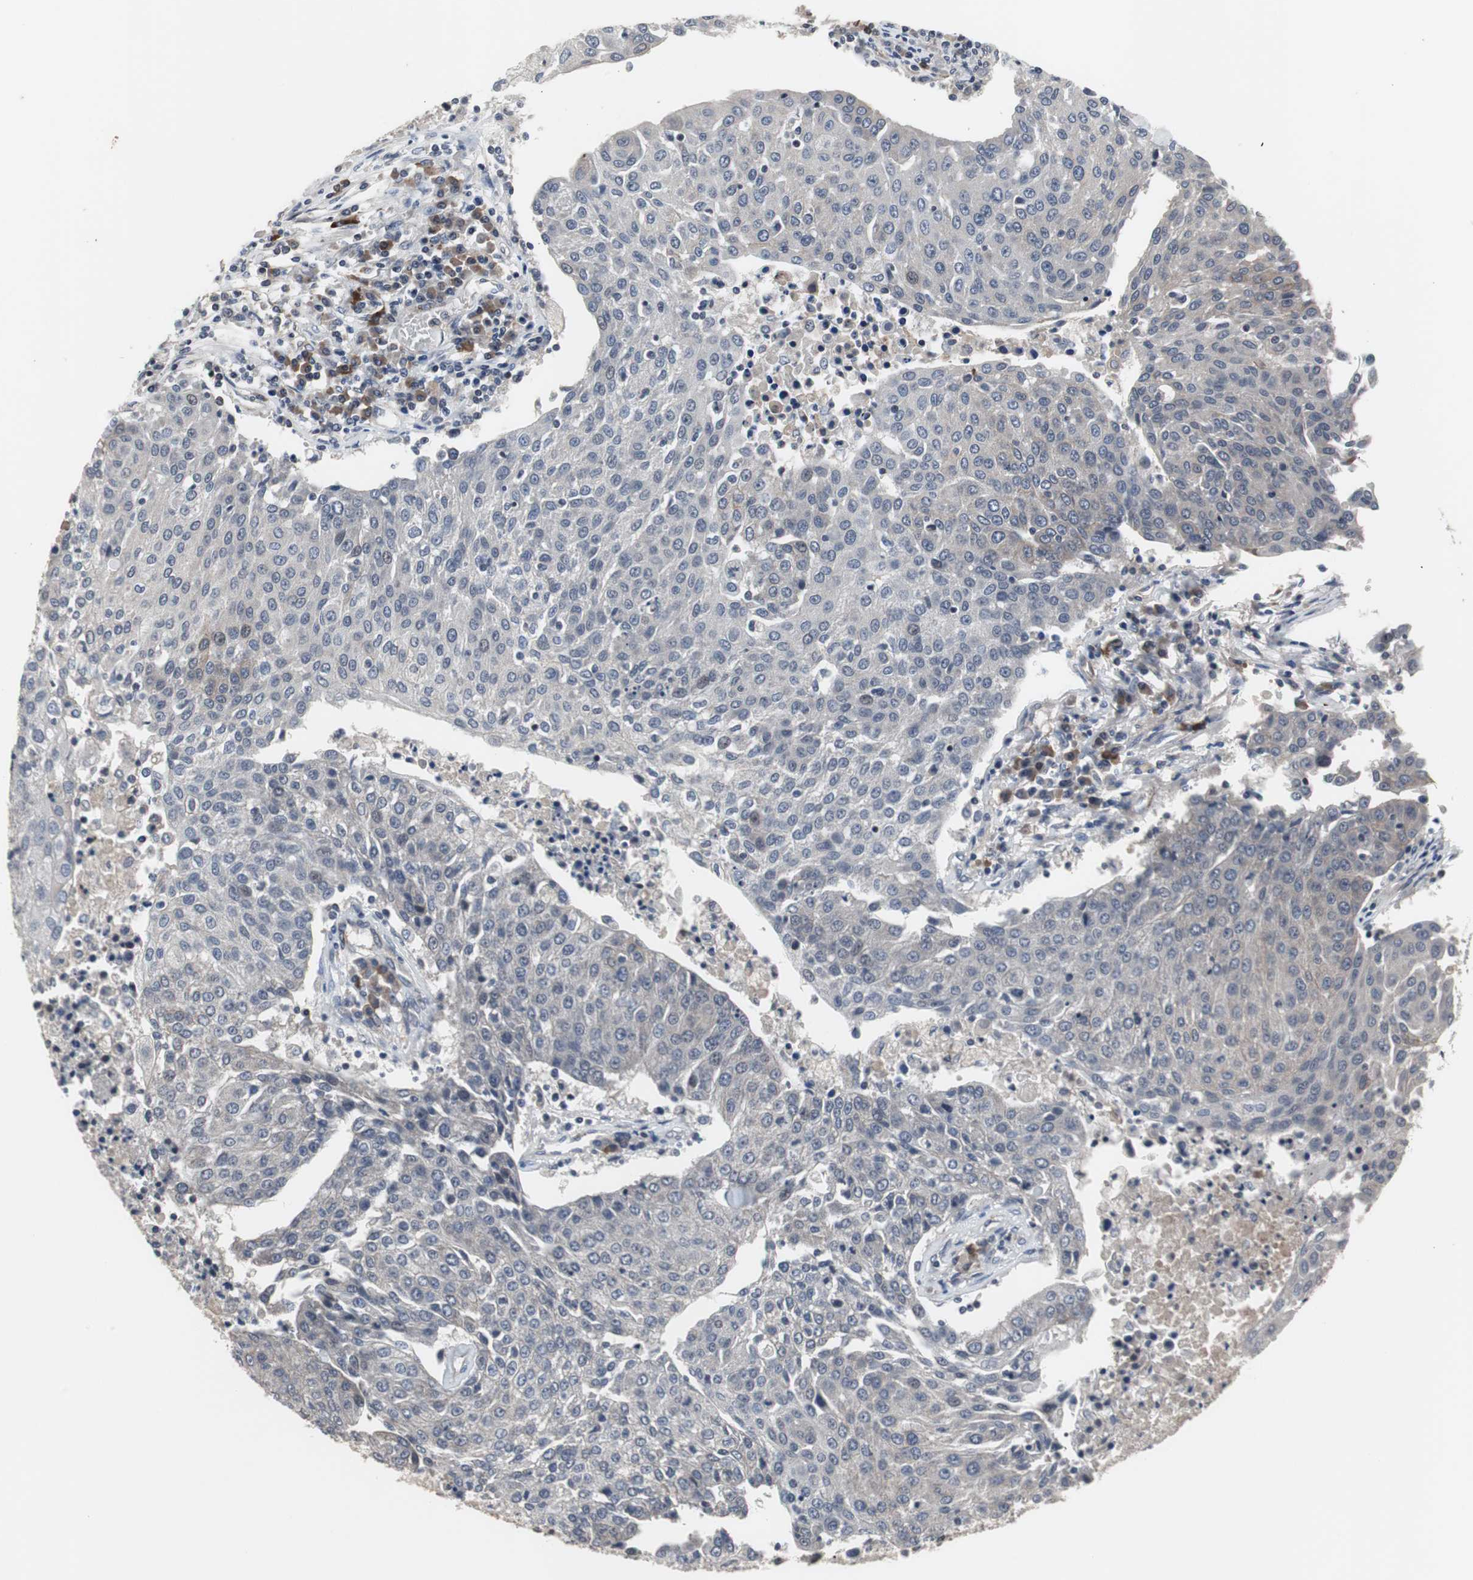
{"staining": {"intensity": "negative", "quantity": "none", "location": "none"}, "tissue": "urothelial cancer", "cell_type": "Tumor cells", "image_type": "cancer", "snomed": [{"axis": "morphology", "description": "Urothelial carcinoma, High grade"}, {"axis": "topography", "description": "Urinary bladder"}], "caption": "DAB (3,3'-diaminobenzidine) immunohistochemical staining of human urothelial cancer displays no significant staining in tumor cells. (DAB (3,3'-diaminobenzidine) IHC with hematoxylin counter stain).", "gene": "CRADD", "patient": {"sex": "female", "age": 85}}